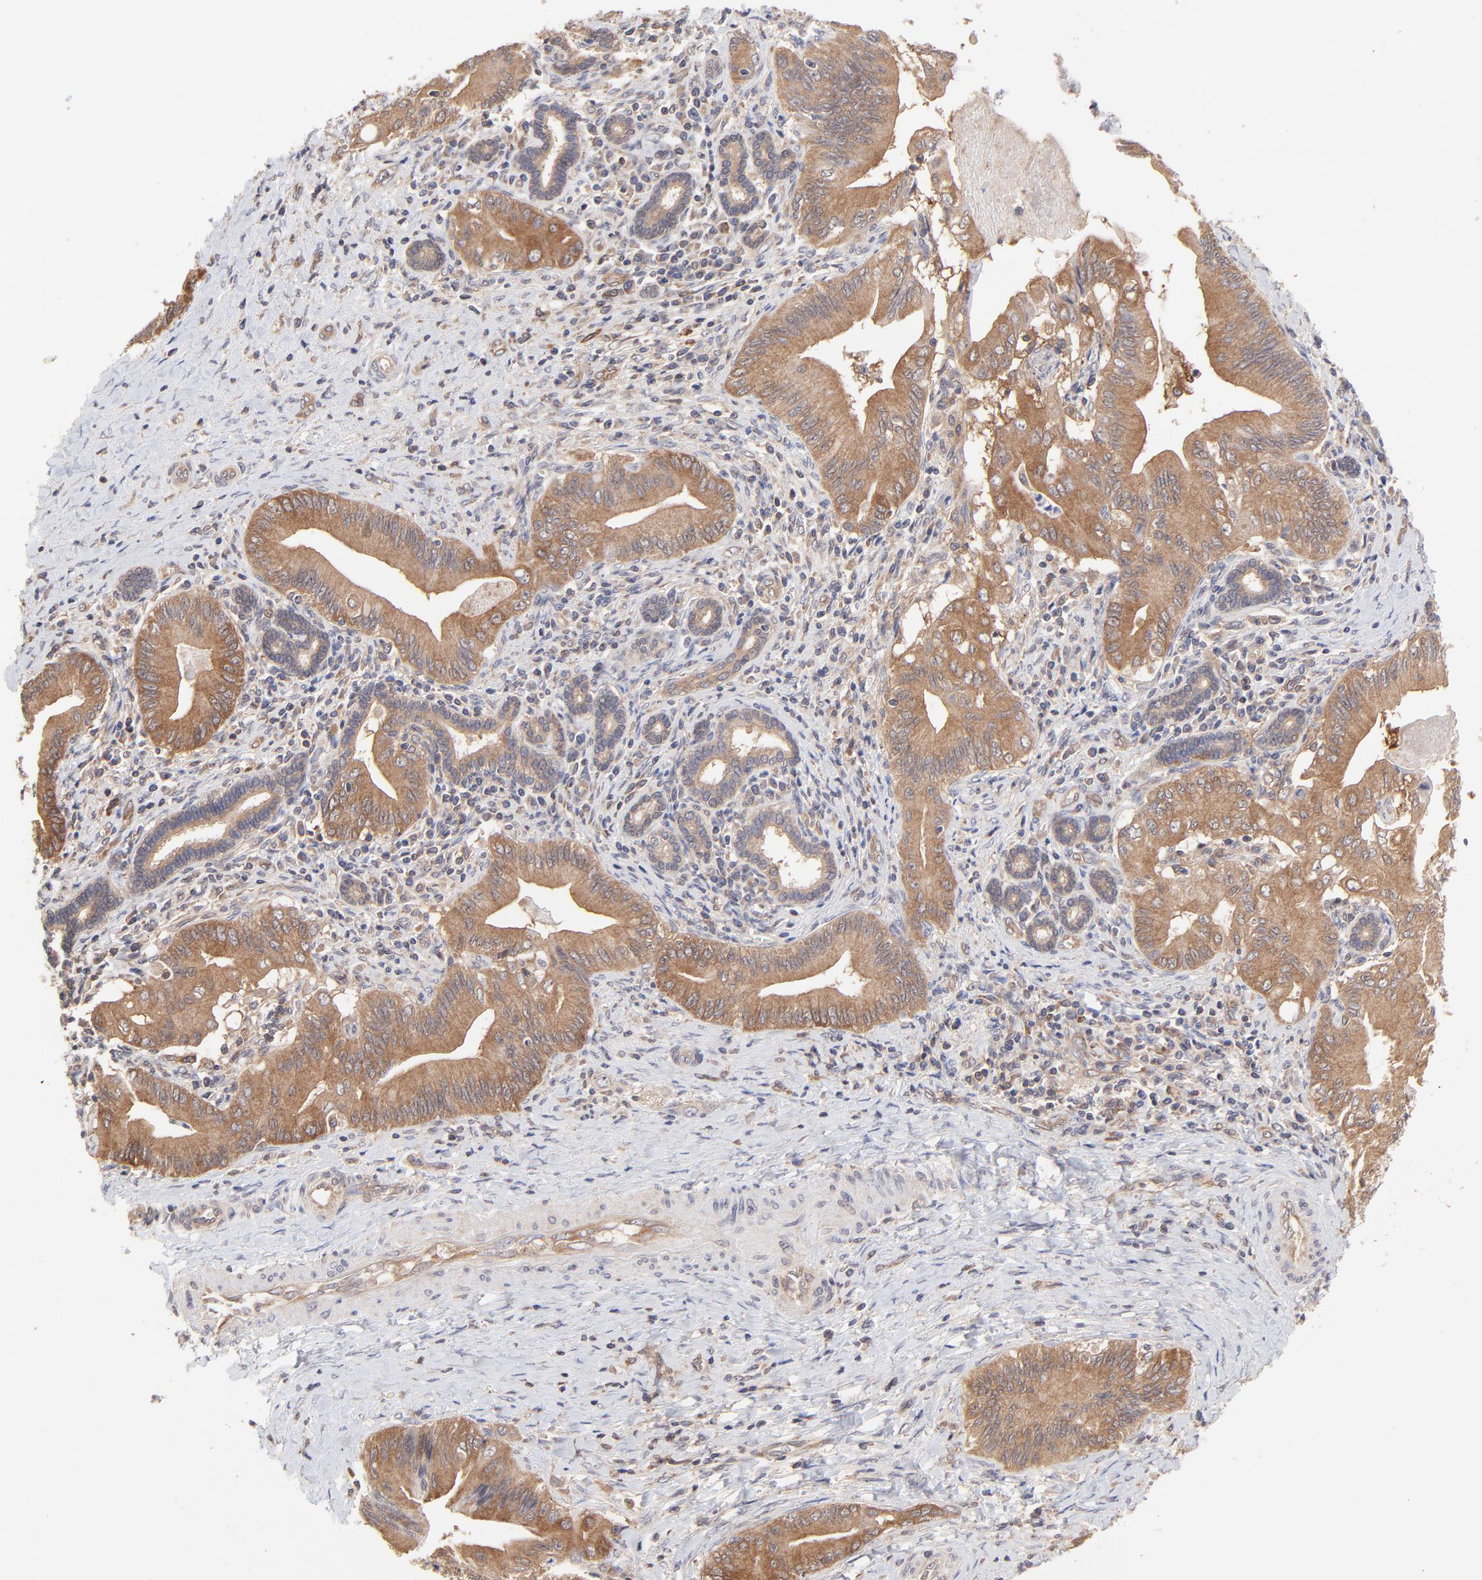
{"staining": {"intensity": "strong", "quantity": ">75%", "location": "cytoplasmic/membranous"}, "tissue": "liver cancer", "cell_type": "Tumor cells", "image_type": "cancer", "snomed": [{"axis": "morphology", "description": "Cholangiocarcinoma"}, {"axis": "topography", "description": "Liver"}], "caption": "Protein expression by immunohistochemistry reveals strong cytoplasmic/membranous positivity in approximately >75% of tumor cells in cholangiocarcinoma (liver).", "gene": "GART", "patient": {"sex": "male", "age": 58}}